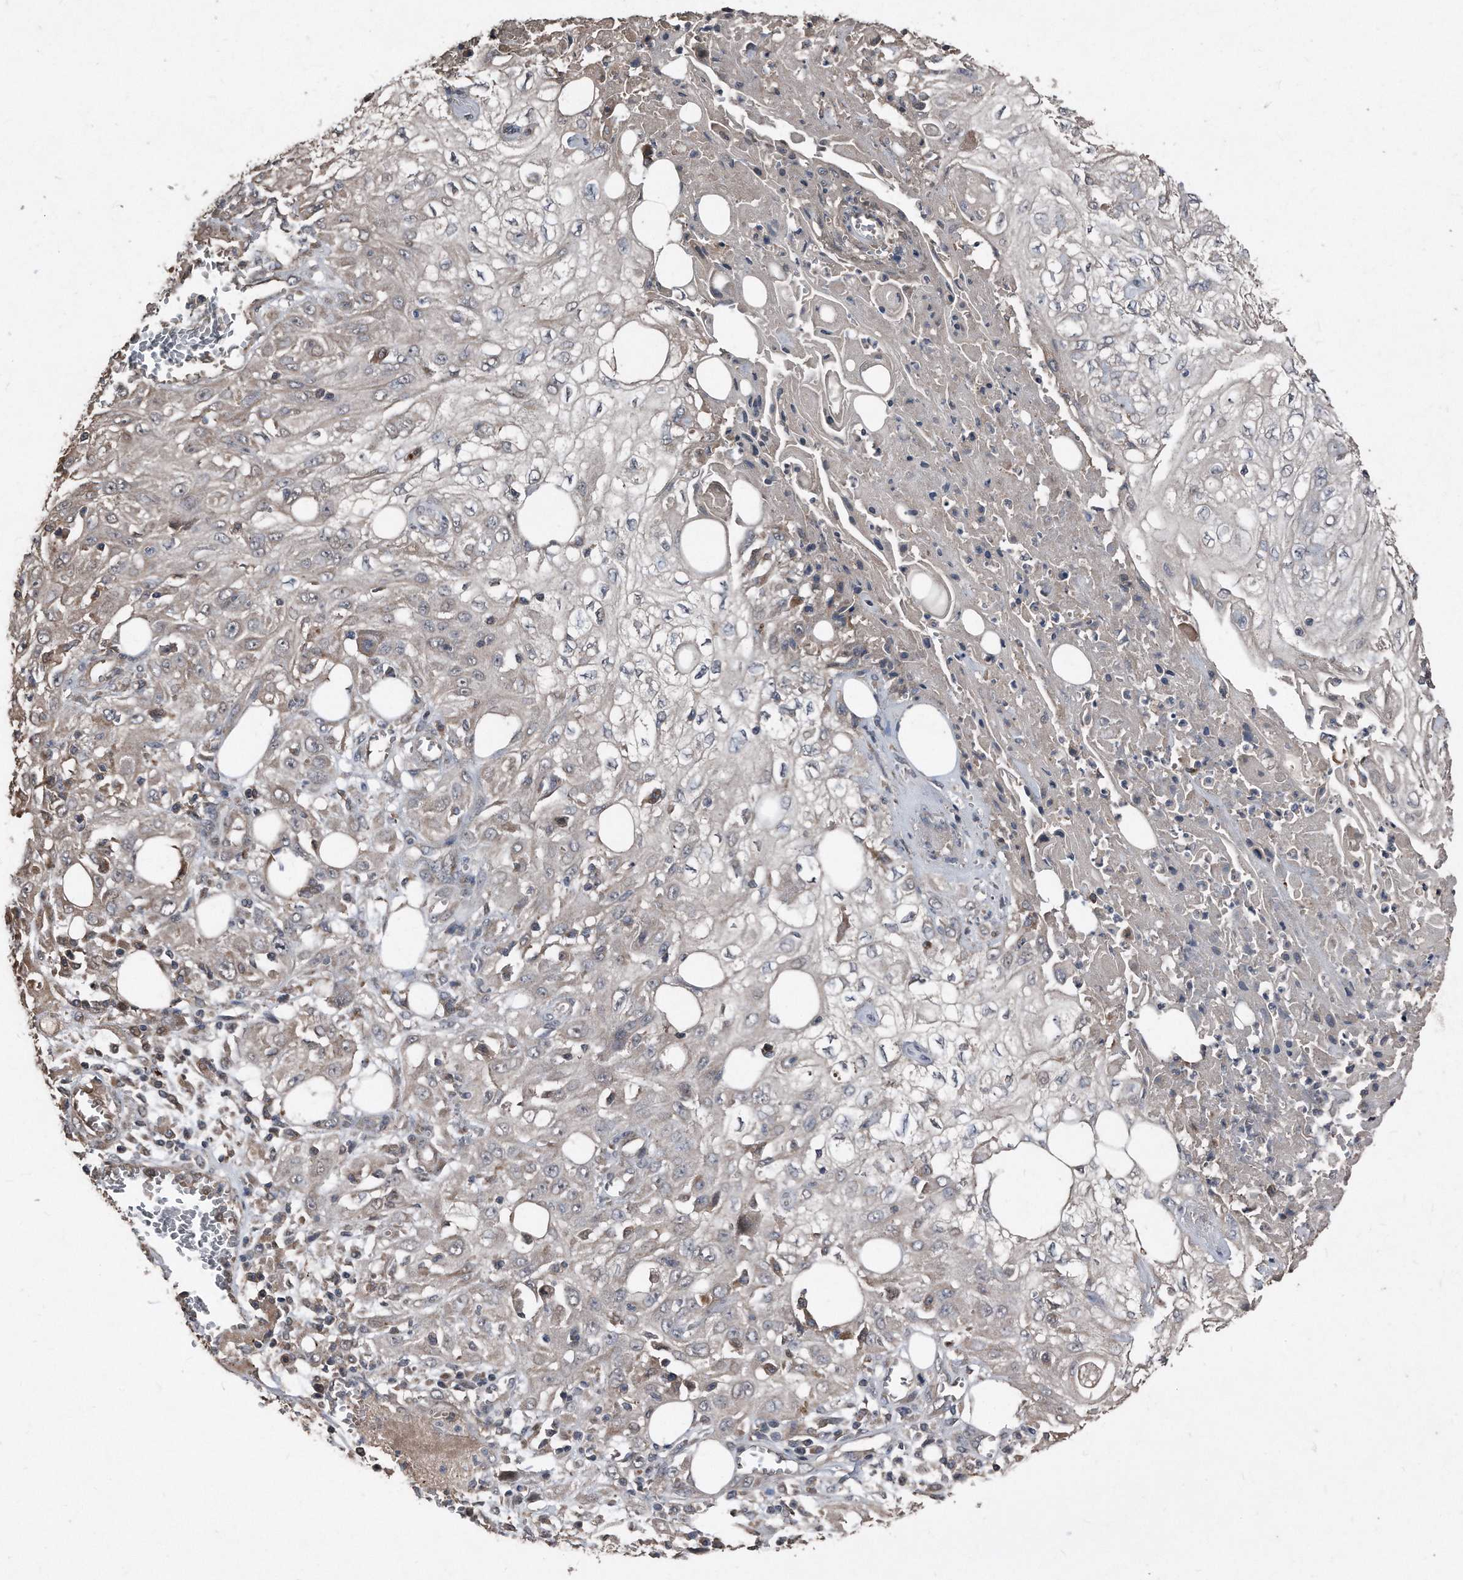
{"staining": {"intensity": "negative", "quantity": "none", "location": "none"}, "tissue": "skin cancer", "cell_type": "Tumor cells", "image_type": "cancer", "snomed": [{"axis": "morphology", "description": "Squamous cell carcinoma, NOS"}, {"axis": "morphology", "description": "Squamous cell carcinoma, metastatic, NOS"}, {"axis": "topography", "description": "Skin"}, {"axis": "topography", "description": "Lymph node"}], "caption": "Immunohistochemistry image of human skin cancer (squamous cell carcinoma) stained for a protein (brown), which shows no staining in tumor cells. (DAB (3,3'-diaminobenzidine) immunohistochemistry (IHC) visualized using brightfield microscopy, high magnification).", "gene": "ANKRD10", "patient": {"sex": "male", "age": 75}}